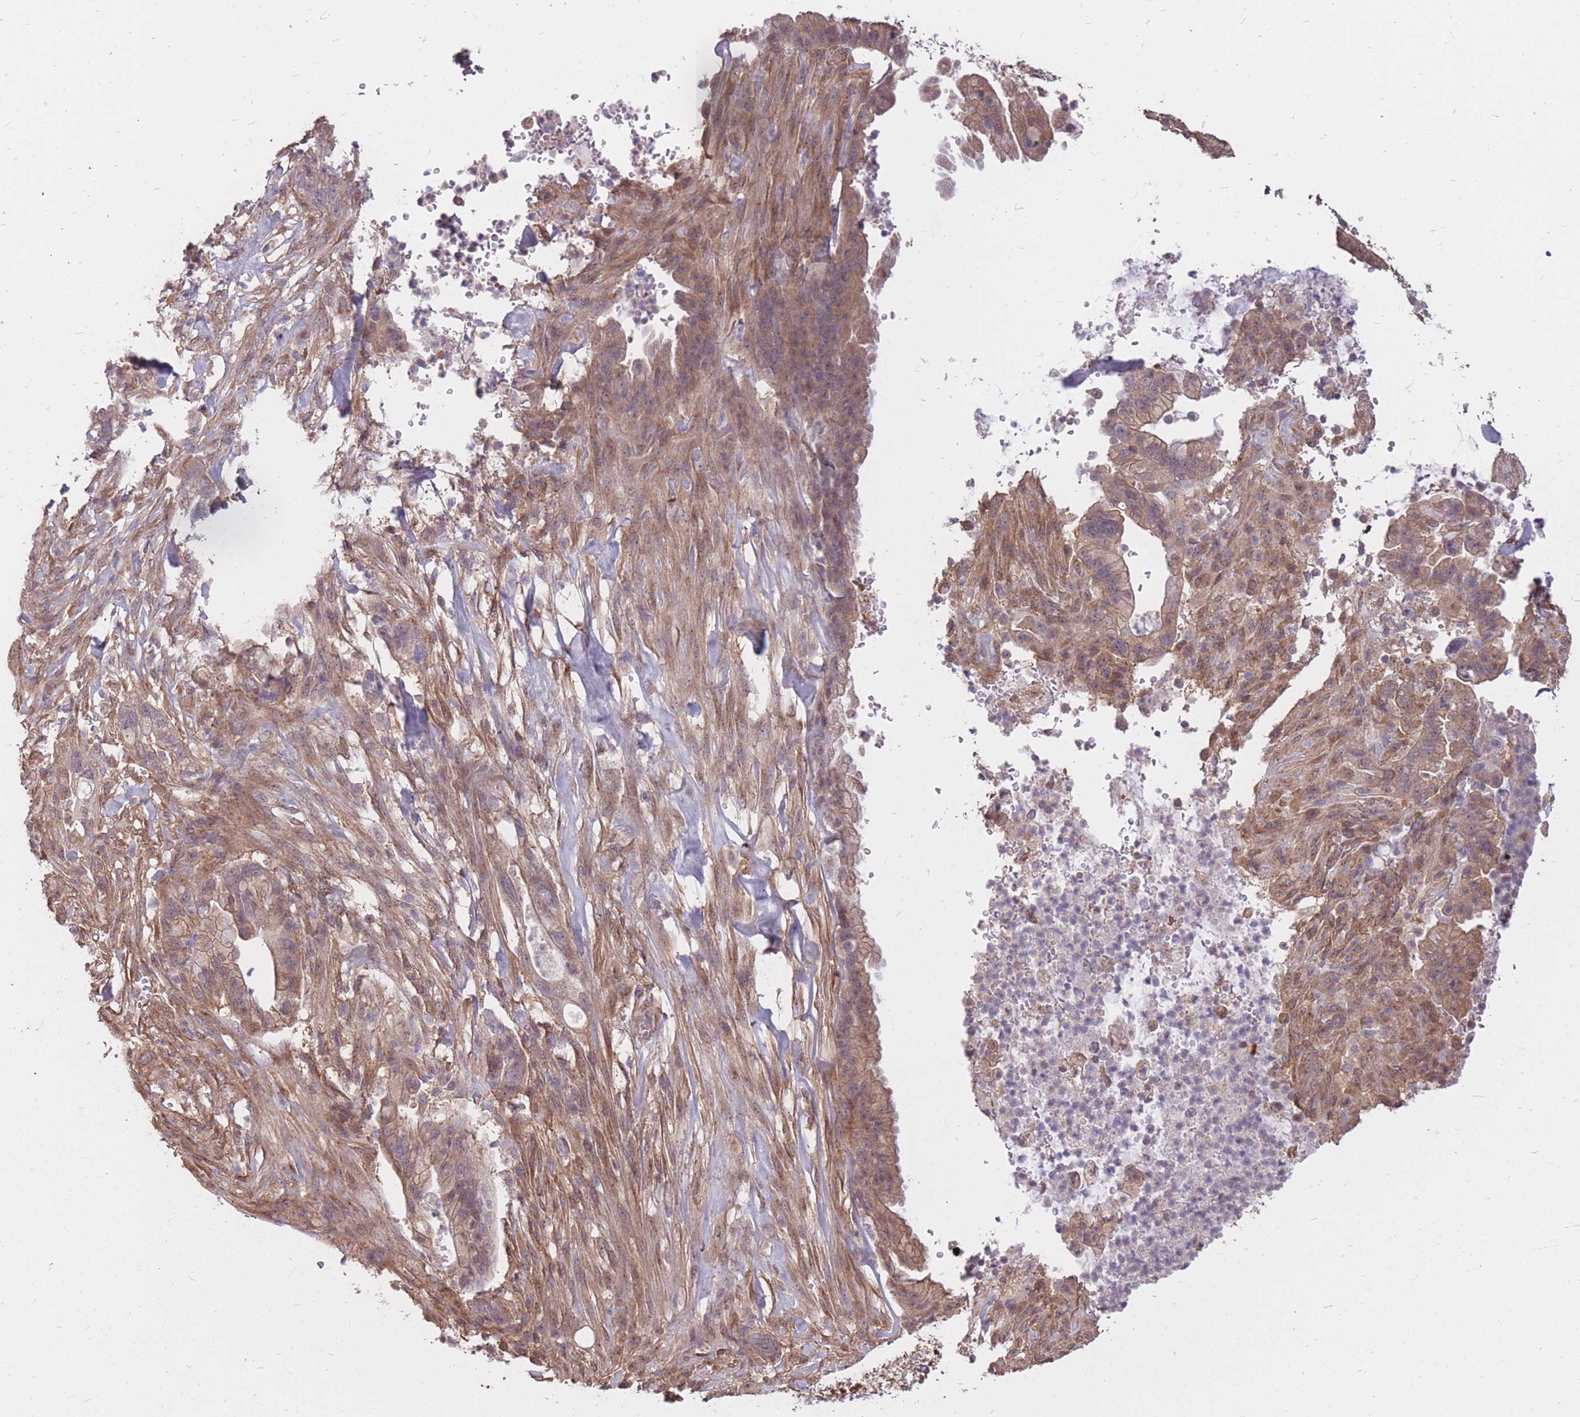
{"staining": {"intensity": "weak", "quantity": "25%-75%", "location": "cytoplasmic/membranous,nuclear"}, "tissue": "pancreatic cancer", "cell_type": "Tumor cells", "image_type": "cancer", "snomed": [{"axis": "morphology", "description": "Adenocarcinoma, NOS"}, {"axis": "topography", "description": "Pancreas"}], "caption": "Pancreatic cancer tissue displays weak cytoplasmic/membranous and nuclear positivity in approximately 25%-75% of tumor cells, visualized by immunohistochemistry.", "gene": "DYNC1LI2", "patient": {"sex": "male", "age": 44}}